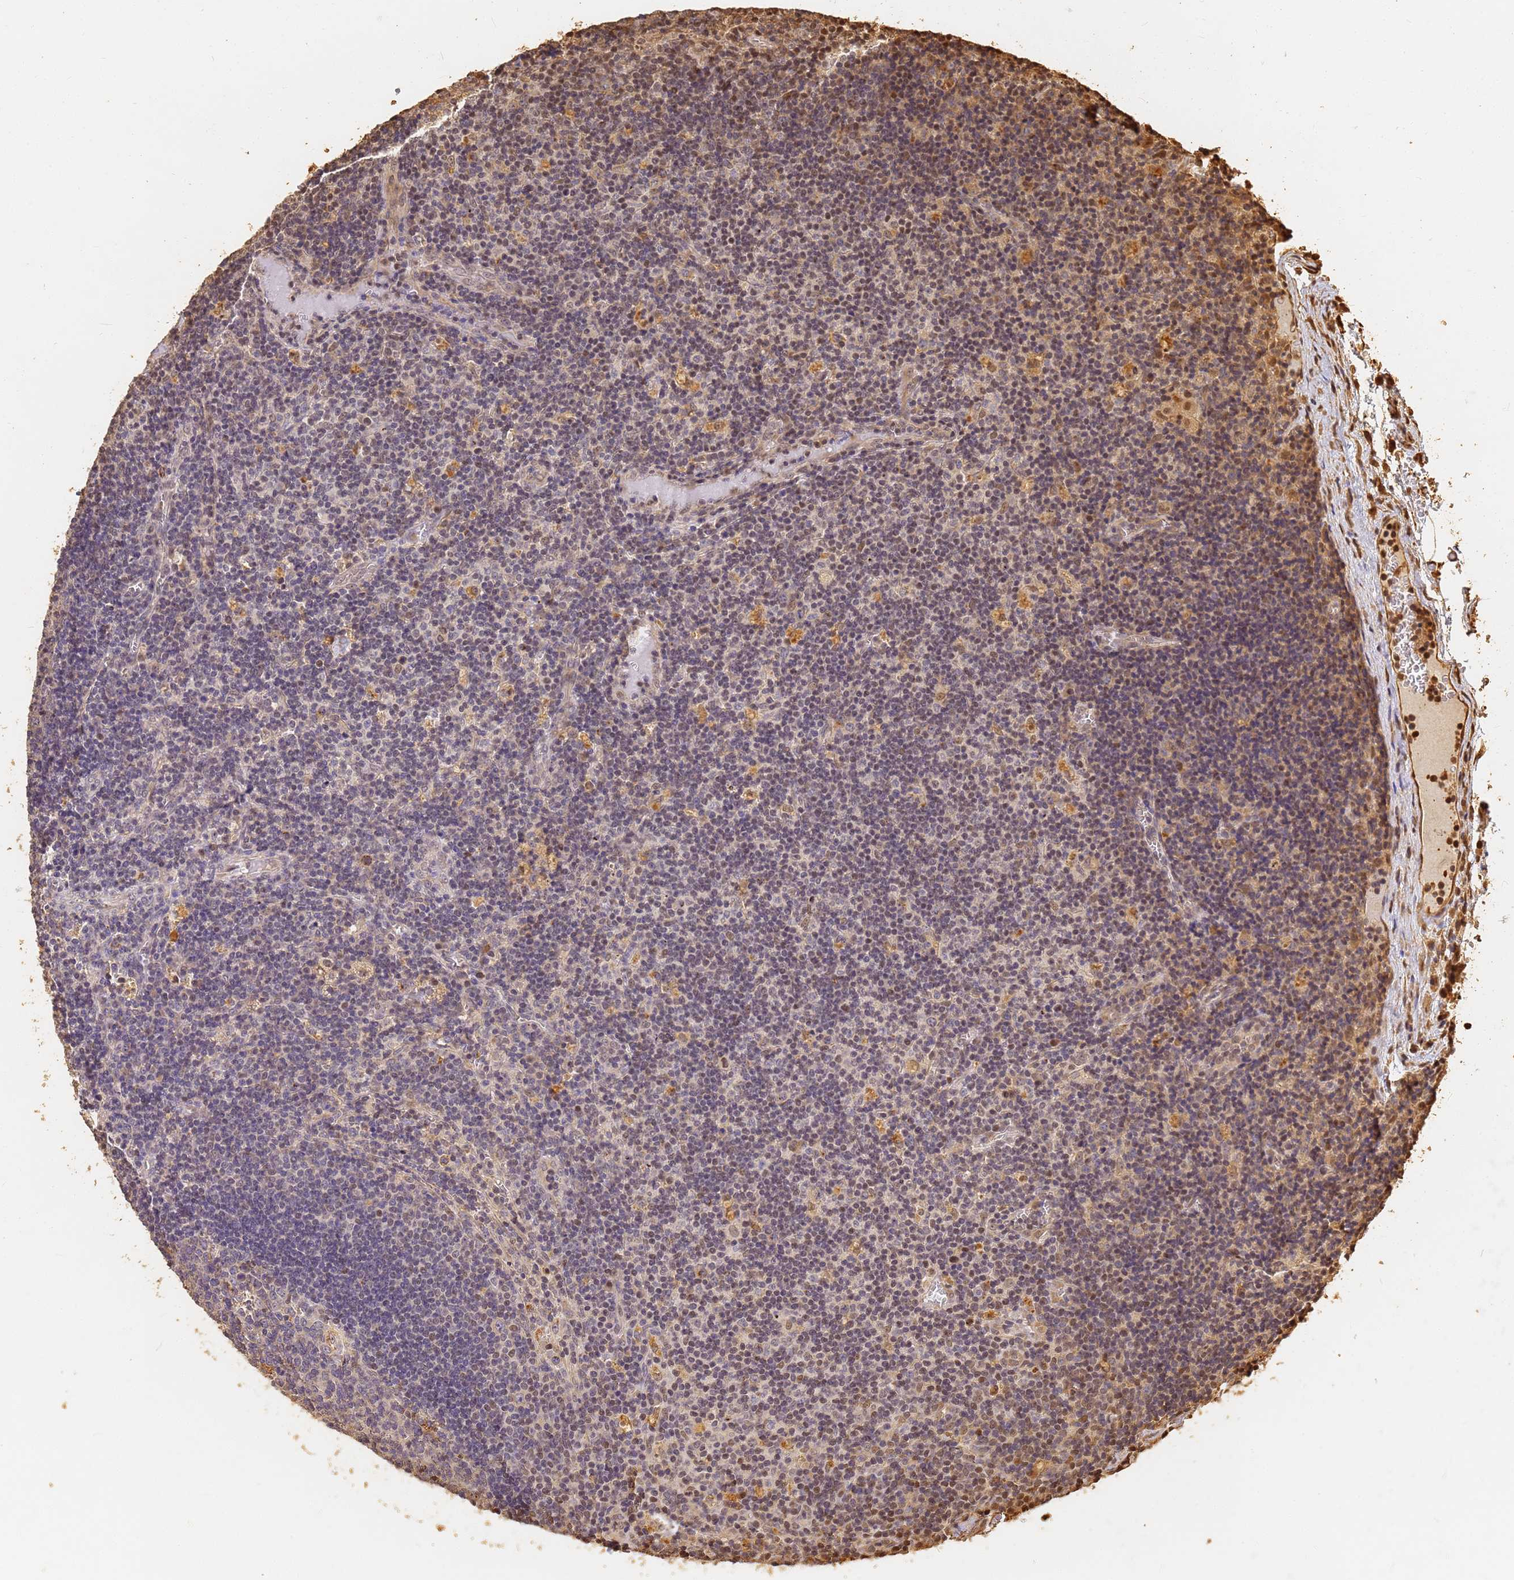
{"staining": {"intensity": "moderate", "quantity": "<25%", "location": "nuclear"}, "tissue": "lymph node", "cell_type": "Germinal center cells", "image_type": "normal", "snomed": [{"axis": "morphology", "description": "Normal tissue, NOS"}, {"axis": "topography", "description": "Lymph node"}], "caption": "This histopathology image shows immunohistochemistry staining of benign lymph node, with low moderate nuclear expression in about <25% of germinal center cells.", "gene": "JAK2", "patient": {"sex": "male", "age": 58}}